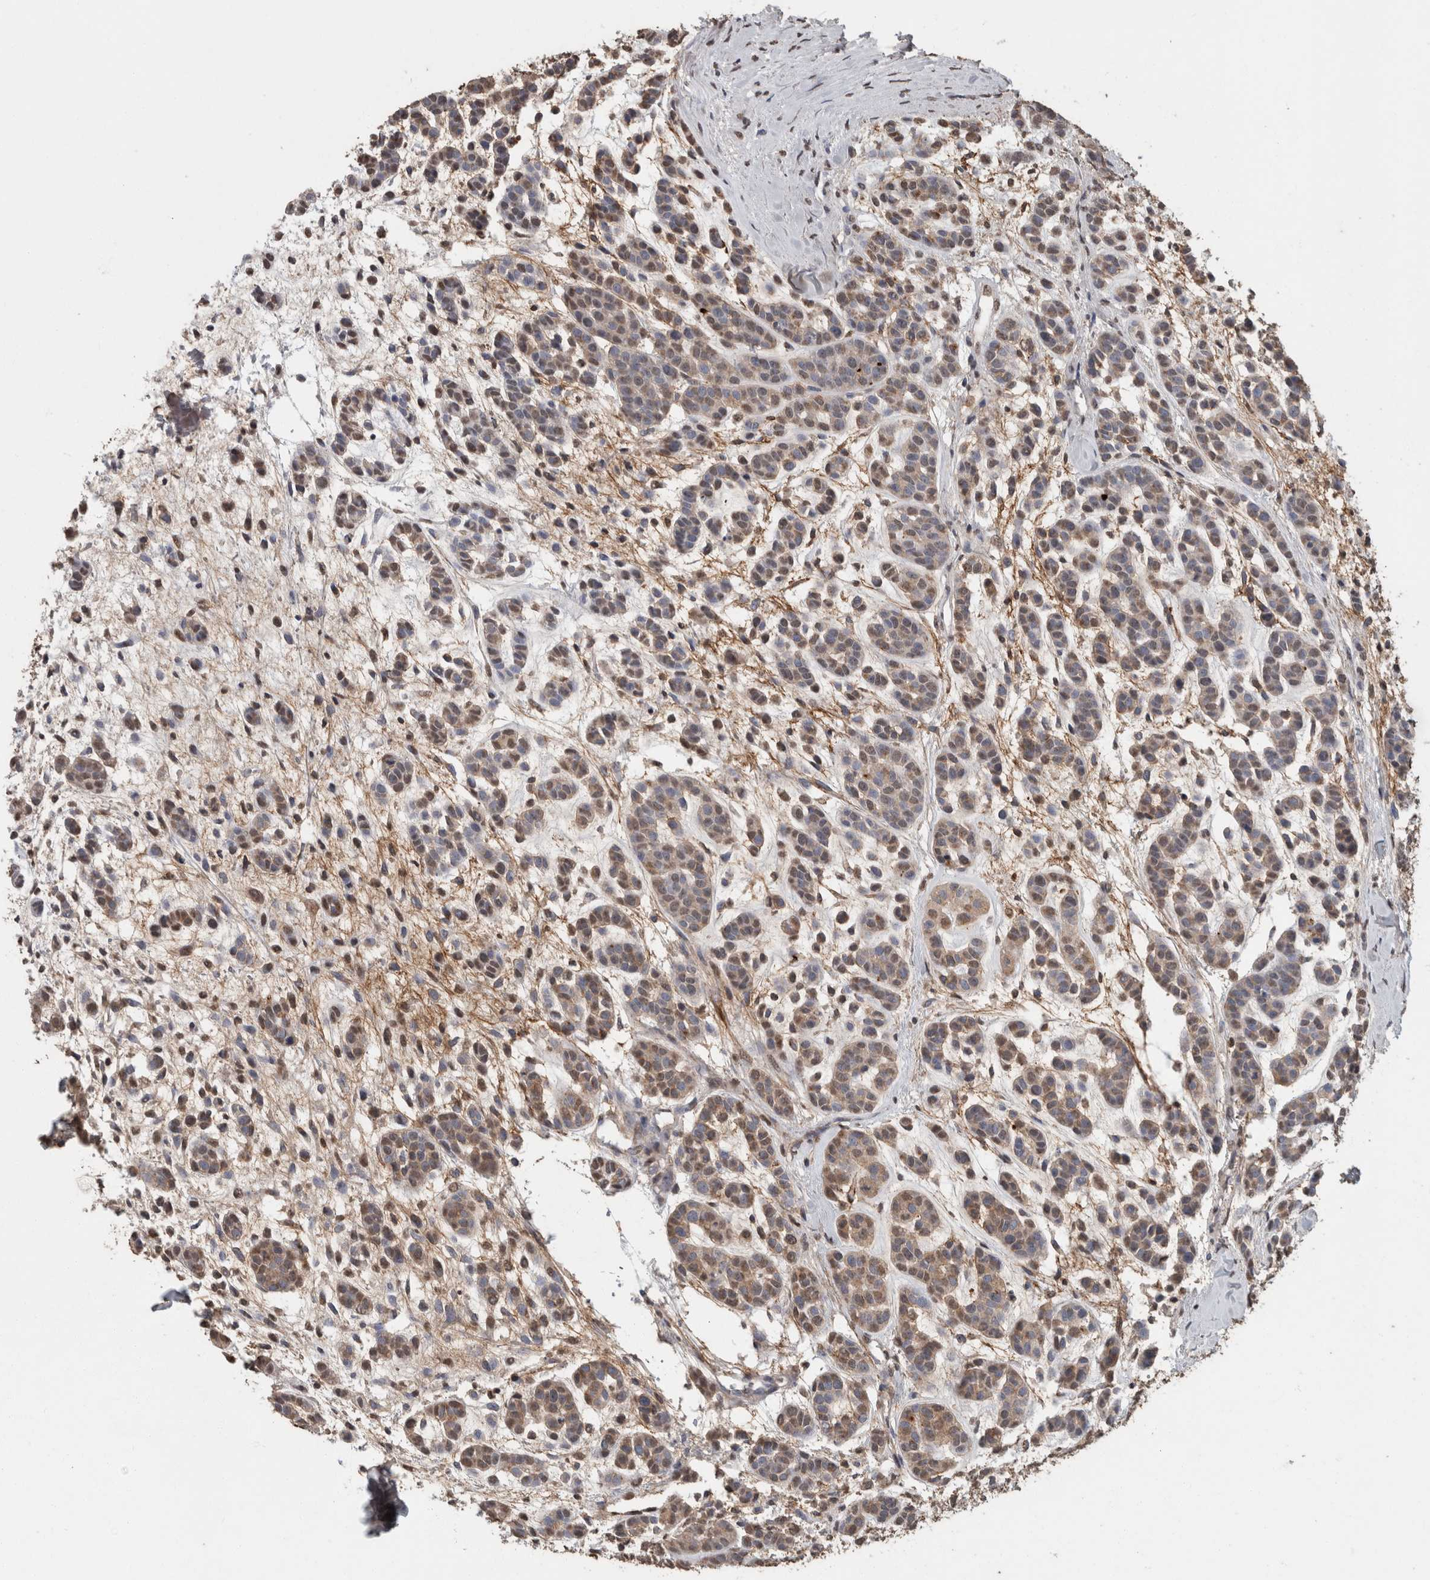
{"staining": {"intensity": "weak", "quantity": ">75%", "location": "cytoplasmic/membranous,nuclear"}, "tissue": "head and neck cancer", "cell_type": "Tumor cells", "image_type": "cancer", "snomed": [{"axis": "morphology", "description": "Adenocarcinoma, NOS"}, {"axis": "morphology", "description": "Adenoma, NOS"}, {"axis": "topography", "description": "Head-Neck"}], "caption": "Brown immunohistochemical staining in human head and neck cancer (adenoma) reveals weak cytoplasmic/membranous and nuclear staining in approximately >75% of tumor cells.", "gene": "LTBP1", "patient": {"sex": "female", "age": 55}}